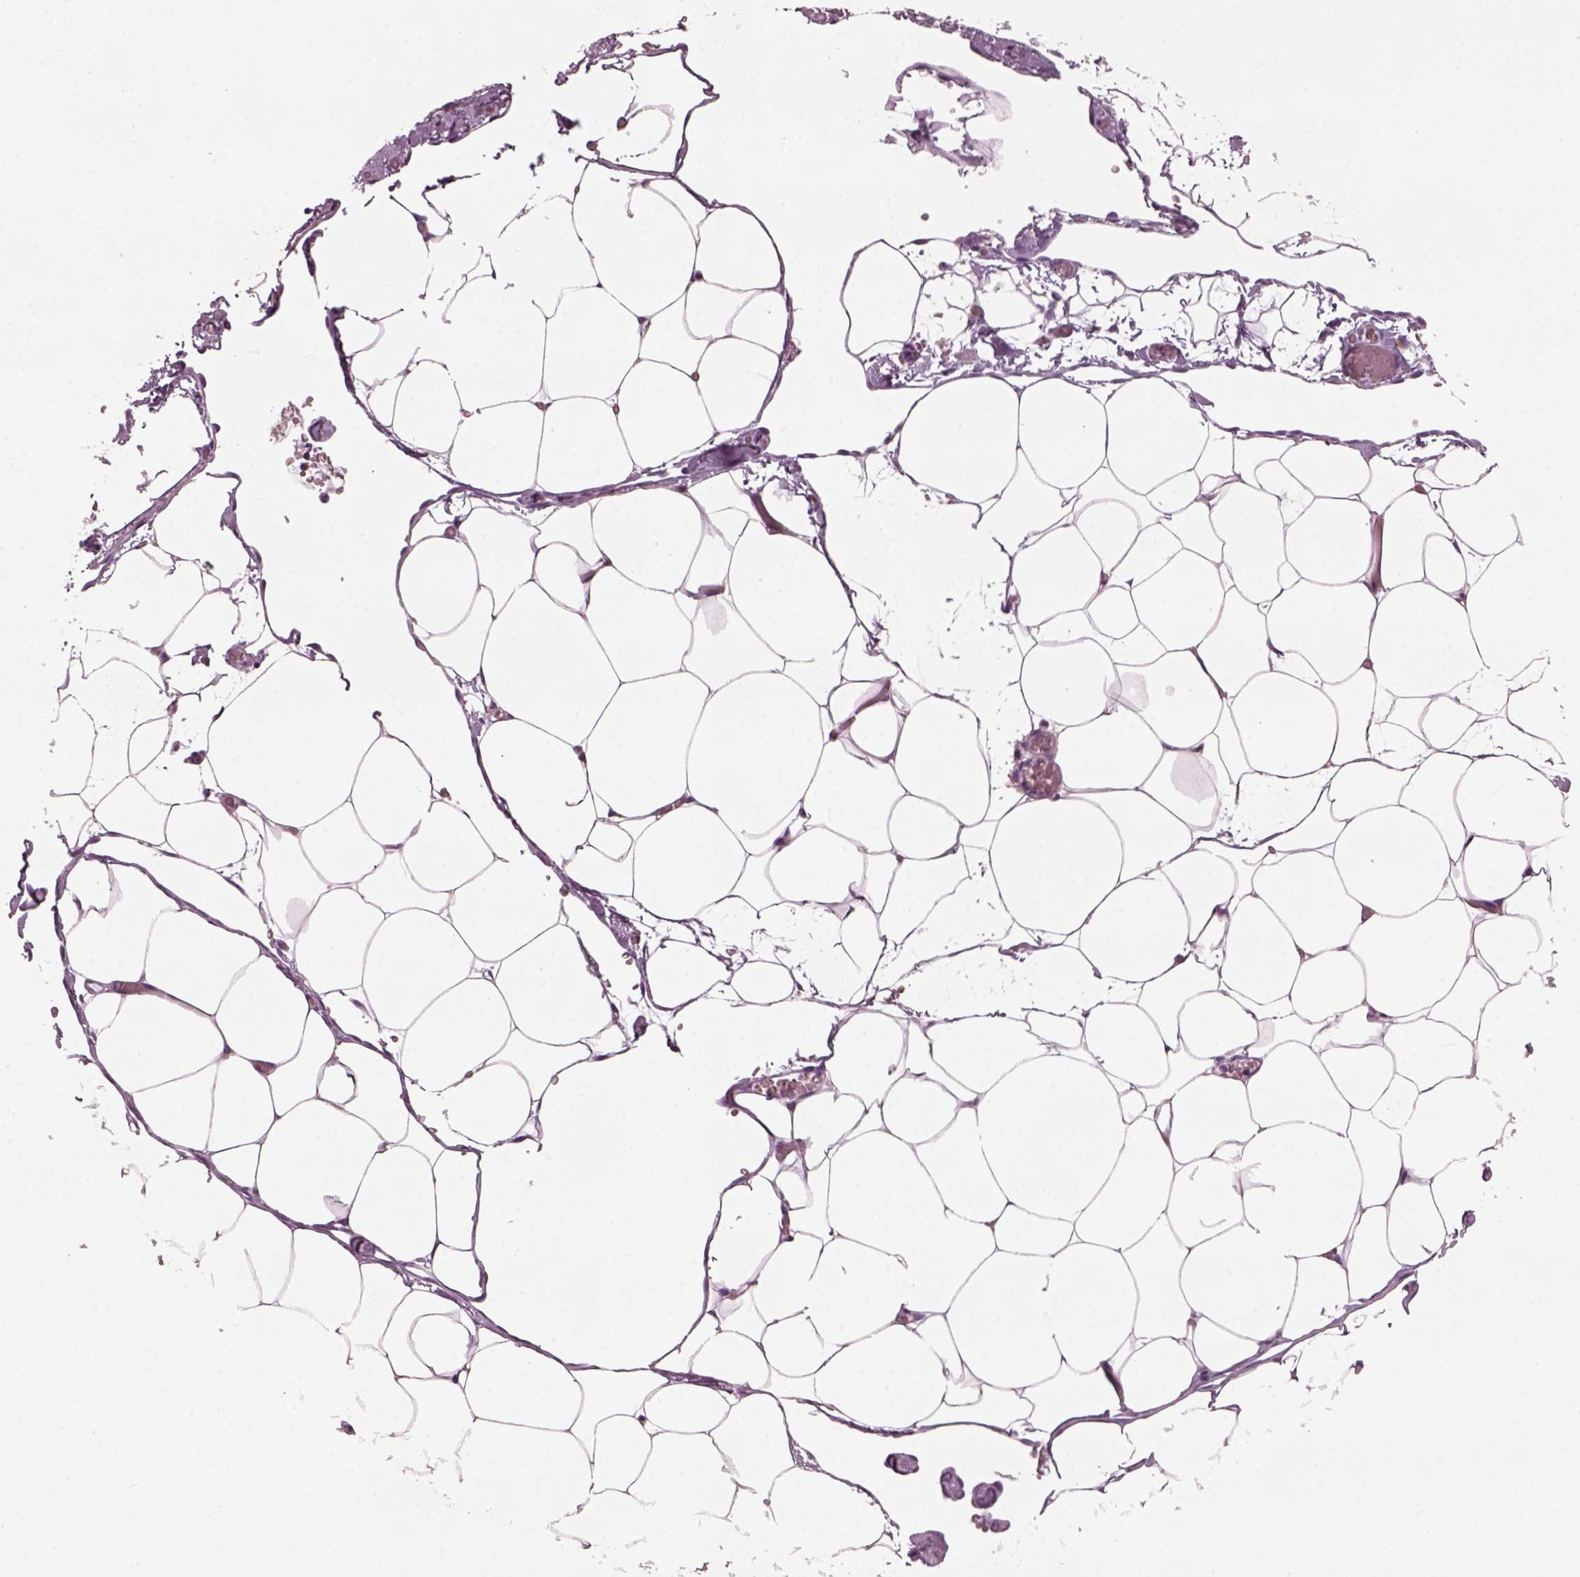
{"staining": {"intensity": "negative", "quantity": "none", "location": "none"}, "tissue": "adipose tissue", "cell_type": "Adipocytes", "image_type": "normal", "snomed": [{"axis": "morphology", "description": "Normal tissue, NOS"}, {"axis": "topography", "description": "Adipose tissue"}], "caption": "Adipocytes show no significant protein positivity in normal adipose tissue. (DAB (3,3'-diaminobenzidine) immunohistochemistry (IHC) visualized using brightfield microscopy, high magnification).", "gene": "PRR9", "patient": {"sex": "male", "age": 57}}